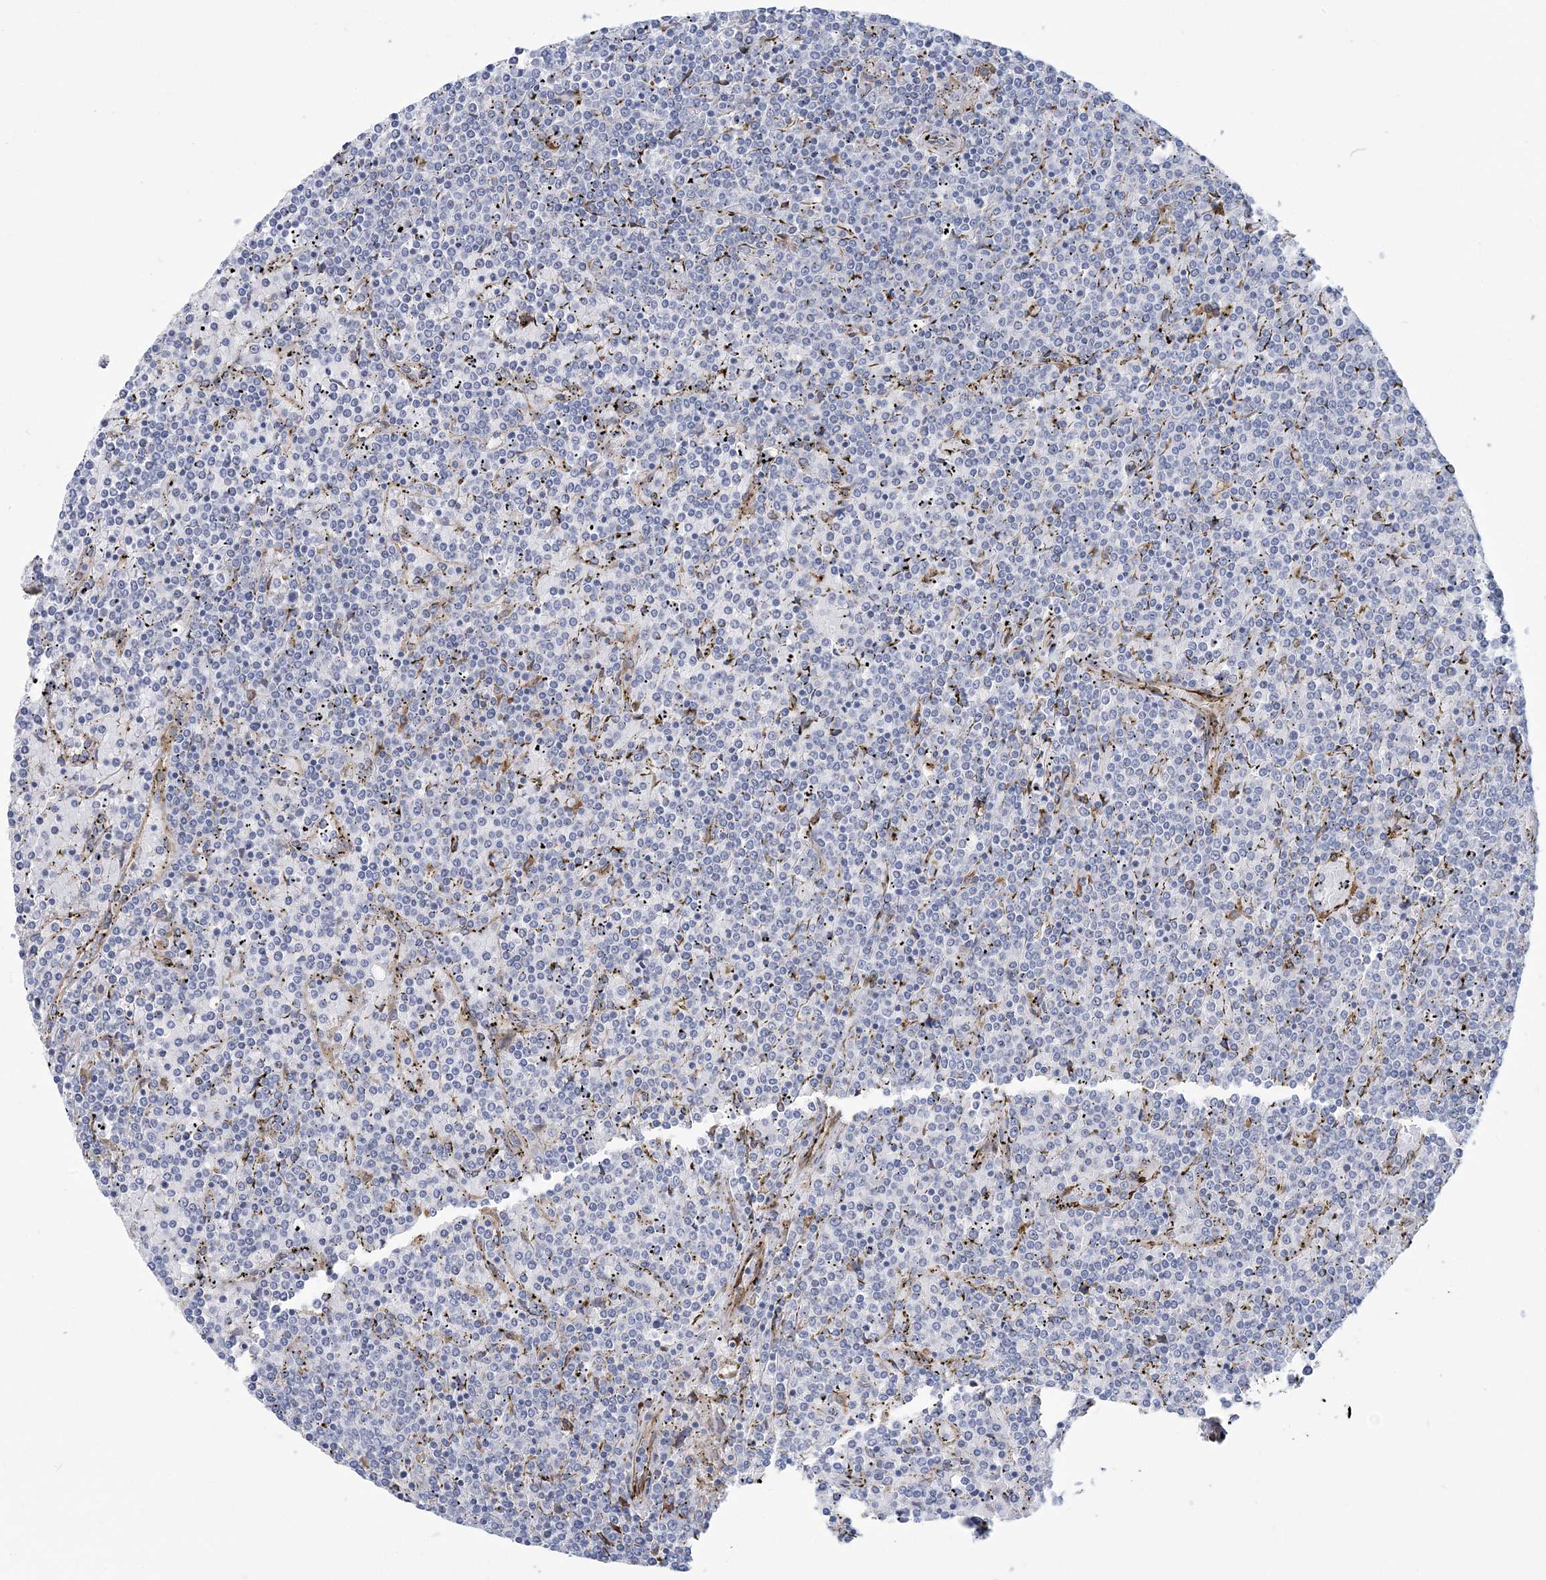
{"staining": {"intensity": "negative", "quantity": "none", "location": "none"}, "tissue": "lymphoma", "cell_type": "Tumor cells", "image_type": "cancer", "snomed": [{"axis": "morphology", "description": "Malignant lymphoma, non-Hodgkin's type, Low grade"}, {"axis": "topography", "description": "Spleen"}], "caption": "Human low-grade malignant lymphoma, non-Hodgkin's type stained for a protein using IHC displays no expression in tumor cells.", "gene": "PLEKHG4B", "patient": {"sex": "female", "age": 19}}